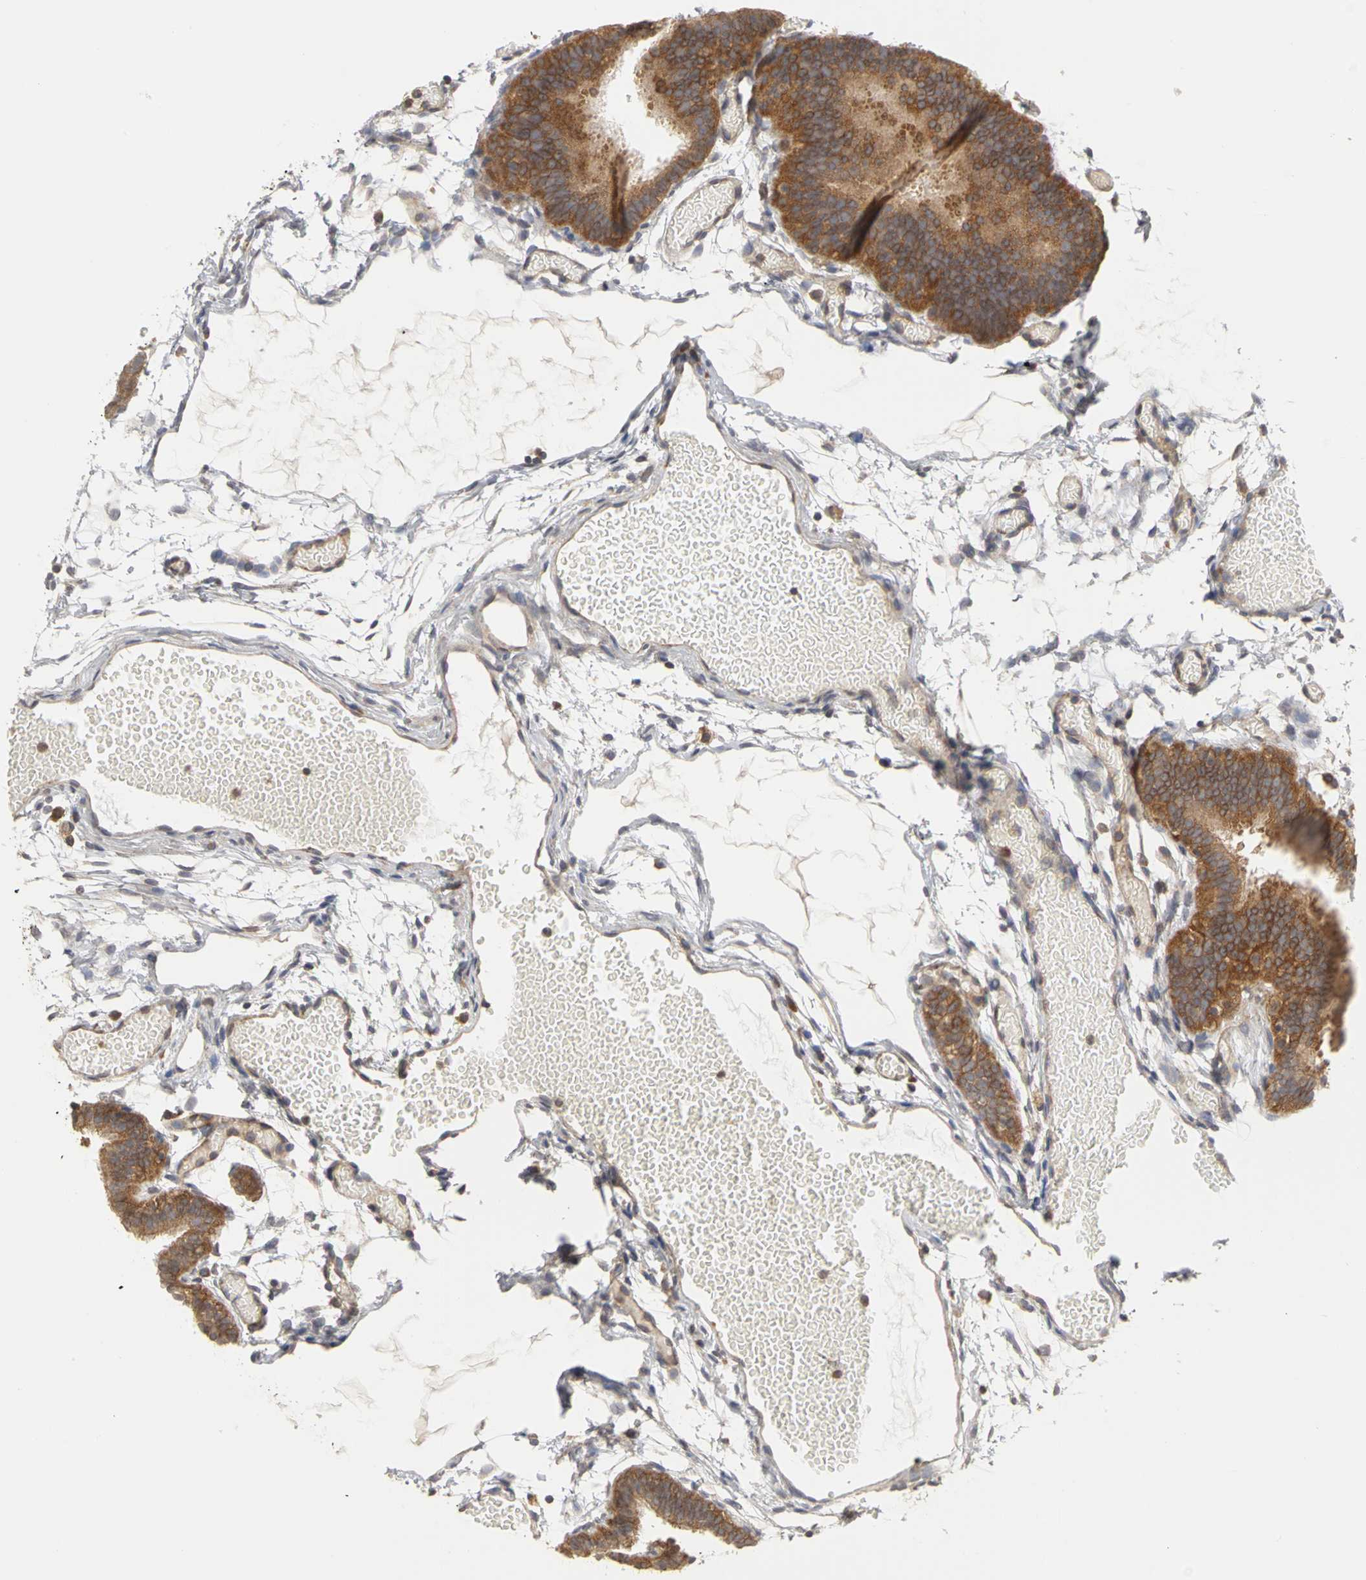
{"staining": {"intensity": "moderate", "quantity": ">75%", "location": "cytoplasmic/membranous"}, "tissue": "fallopian tube", "cell_type": "Glandular cells", "image_type": "normal", "snomed": [{"axis": "morphology", "description": "Normal tissue, NOS"}, {"axis": "topography", "description": "Fallopian tube"}], "caption": "This photomicrograph exhibits immunohistochemistry staining of unremarkable fallopian tube, with medium moderate cytoplasmic/membranous positivity in approximately >75% of glandular cells.", "gene": "IRAK1", "patient": {"sex": "female", "age": 29}}